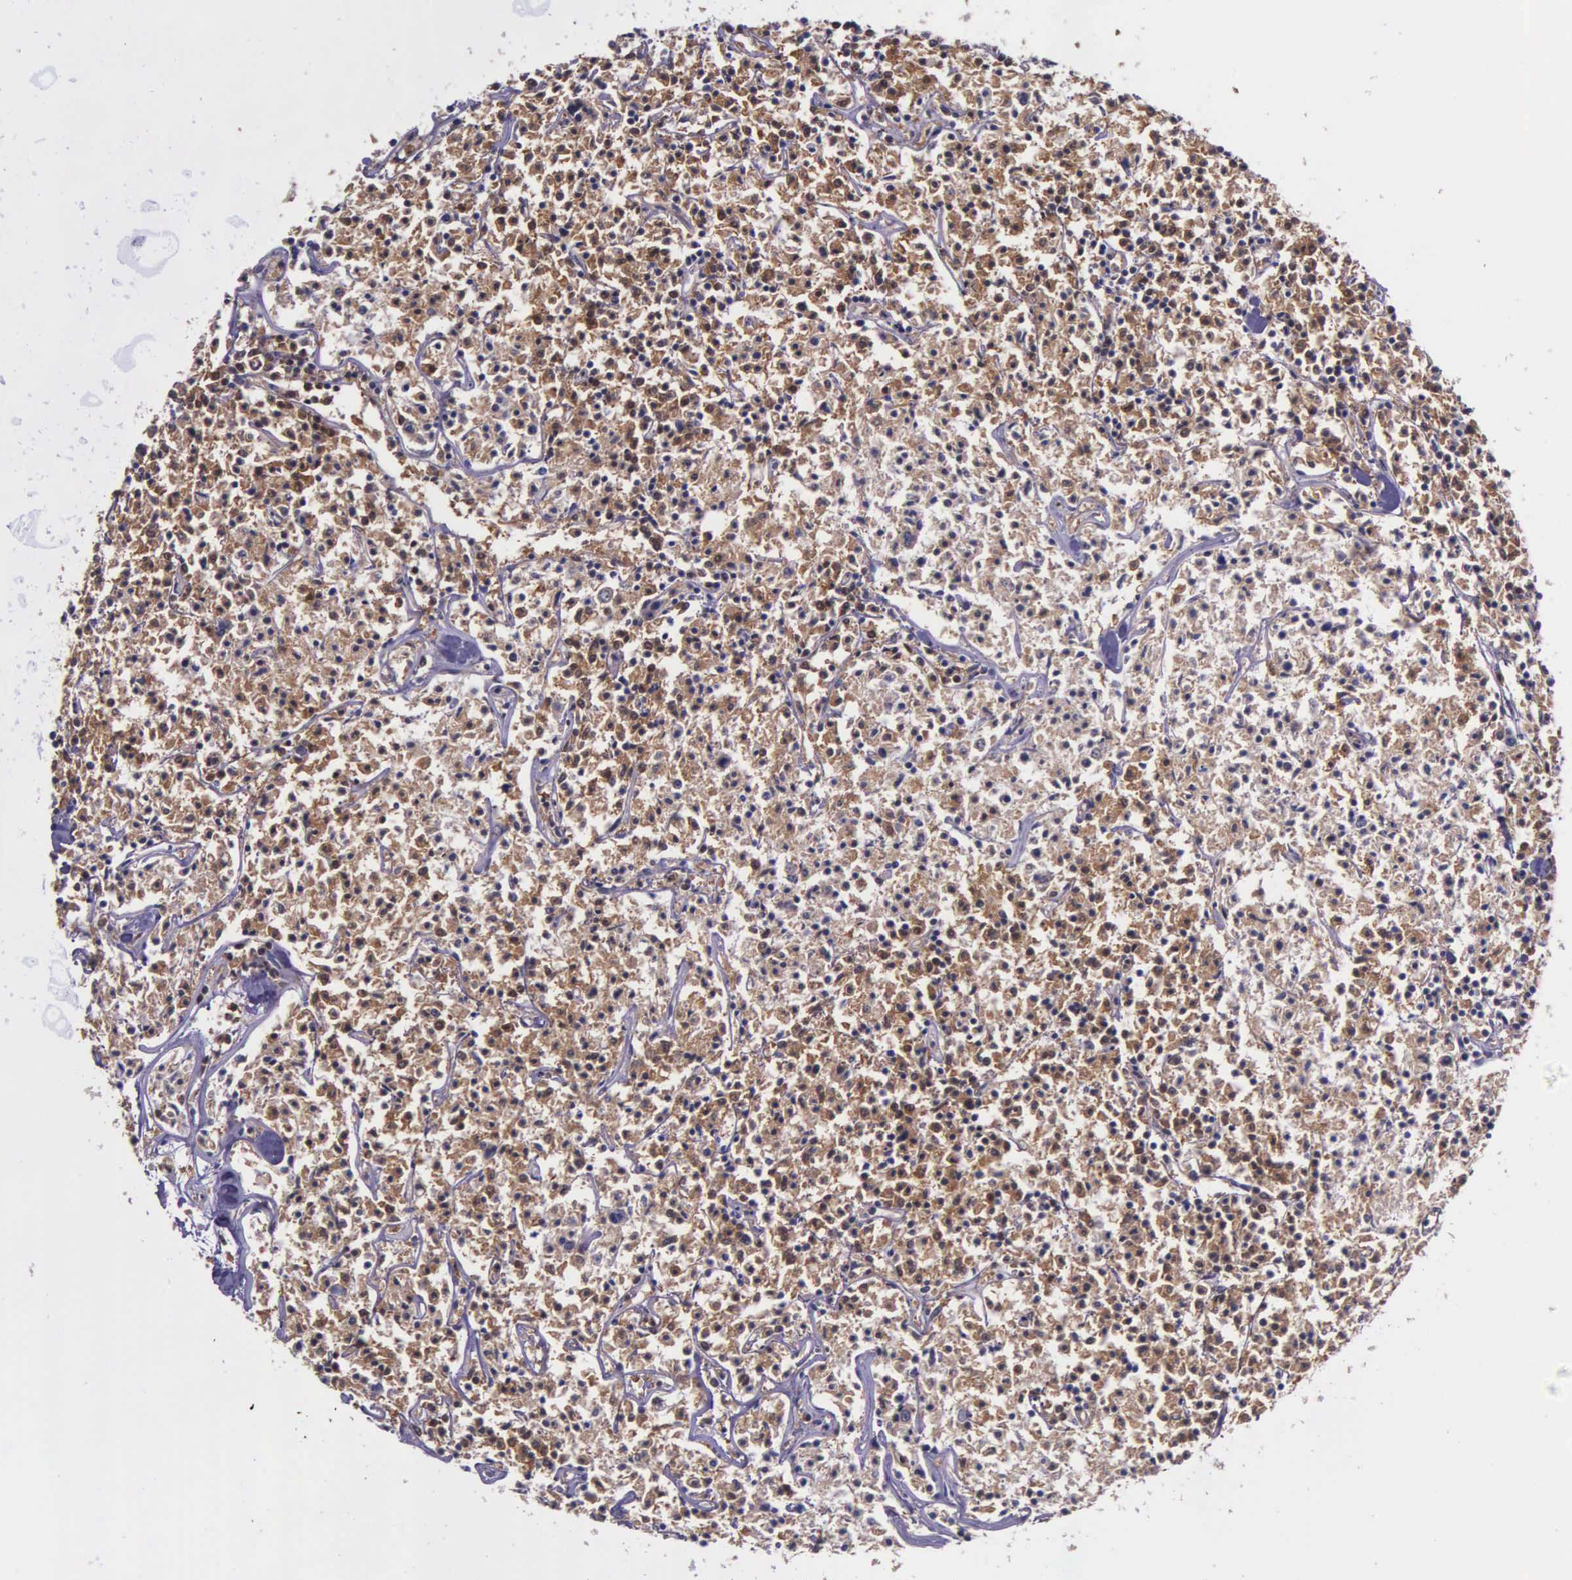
{"staining": {"intensity": "moderate", "quantity": "25%-75%", "location": "cytoplasmic/membranous"}, "tissue": "lymphoma", "cell_type": "Tumor cells", "image_type": "cancer", "snomed": [{"axis": "morphology", "description": "Malignant lymphoma, non-Hodgkin's type, Low grade"}, {"axis": "topography", "description": "Small intestine"}], "caption": "Protein positivity by IHC demonstrates moderate cytoplasmic/membranous expression in approximately 25%-75% of tumor cells in lymphoma.", "gene": "GMPR2", "patient": {"sex": "female", "age": 59}}